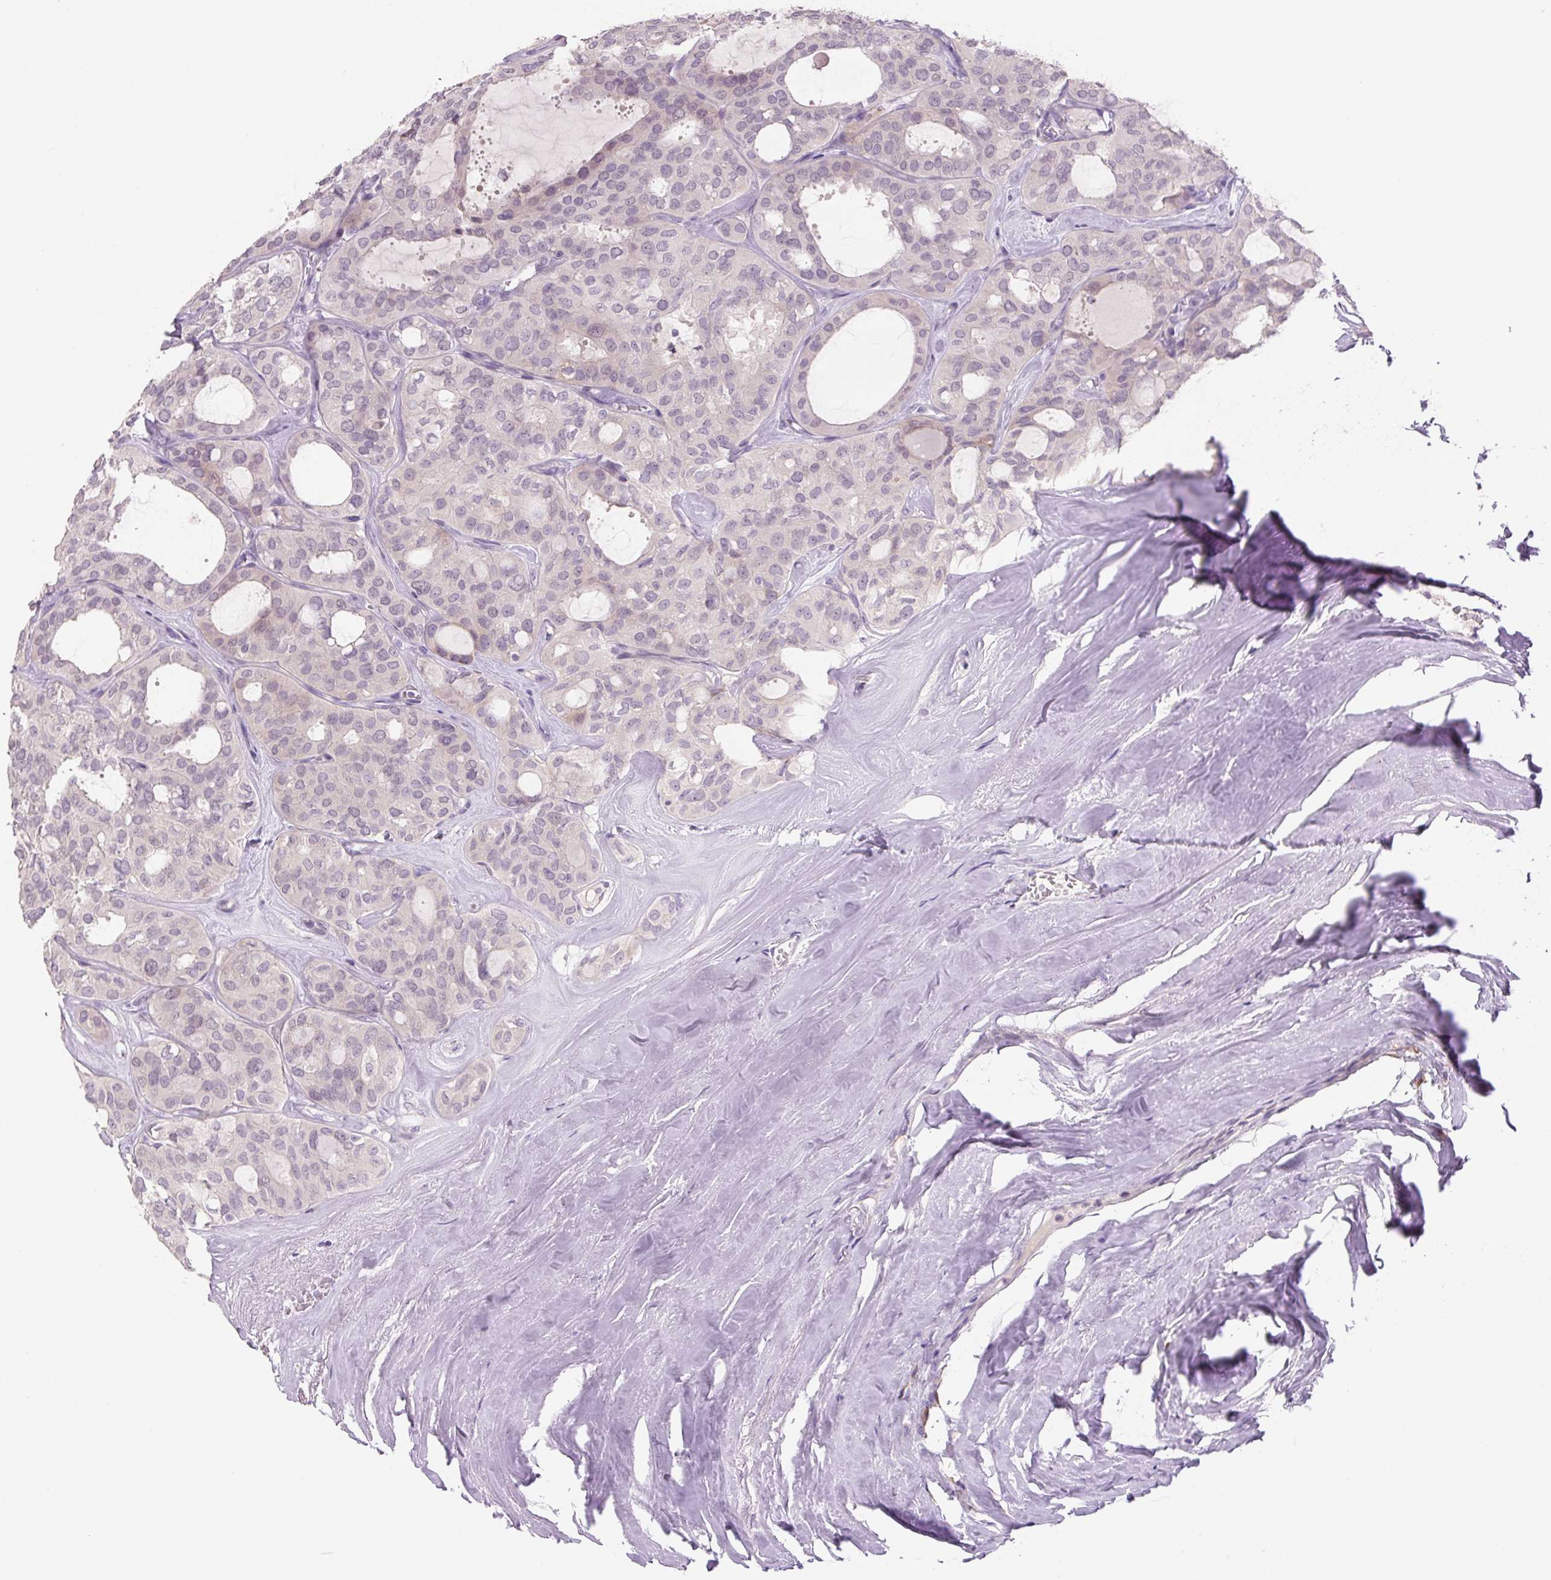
{"staining": {"intensity": "negative", "quantity": "none", "location": "none"}, "tissue": "thyroid cancer", "cell_type": "Tumor cells", "image_type": "cancer", "snomed": [{"axis": "morphology", "description": "Follicular adenoma carcinoma, NOS"}, {"axis": "topography", "description": "Thyroid gland"}], "caption": "Tumor cells show no significant protein staining in thyroid cancer (follicular adenoma carcinoma).", "gene": "TMEM100", "patient": {"sex": "male", "age": 75}}